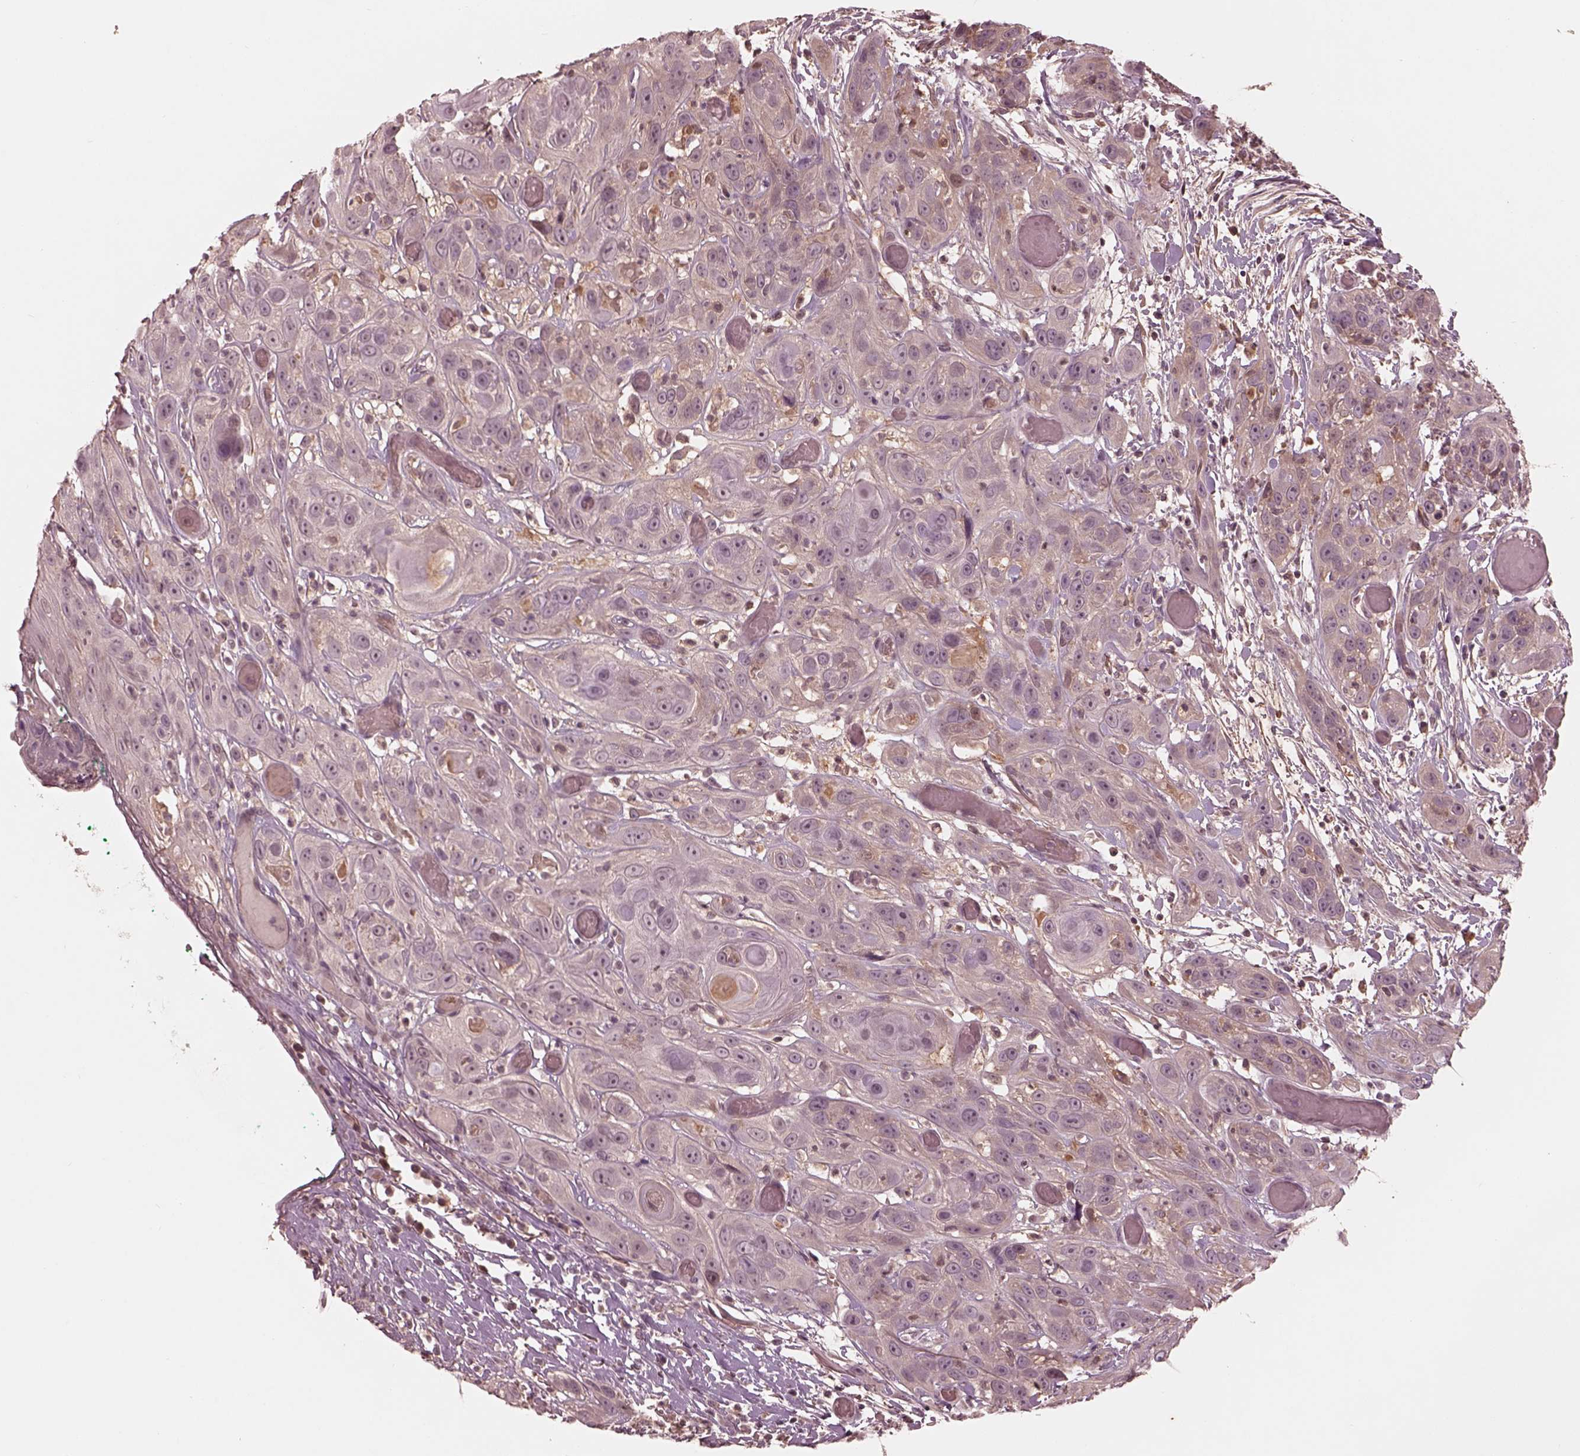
{"staining": {"intensity": "negative", "quantity": "none", "location": "none"}, "tissue": "head and neck cancer", "cell_type": "Tumor cells", "image_type": "cancer", "snomed": [{"axis": "morphology", "description": "Normal tissue, NOS"}, {"axis": "morphology", "description": "Squamous cell carcinoma, NOS"}, {"axis": "topography", "description": "Oral tissue"}, {"axis": "topography", "description": "Salivary gland"}, {"axis": "topography", "description": "Head-Neck"}], "caption": "Immunohistochemical staining of human head and neck cancer (squamous cell carcinoma) shows no significant expression in tumor cells.", "gene": "TF", "patient": {"sex": "female", "age": 62}}